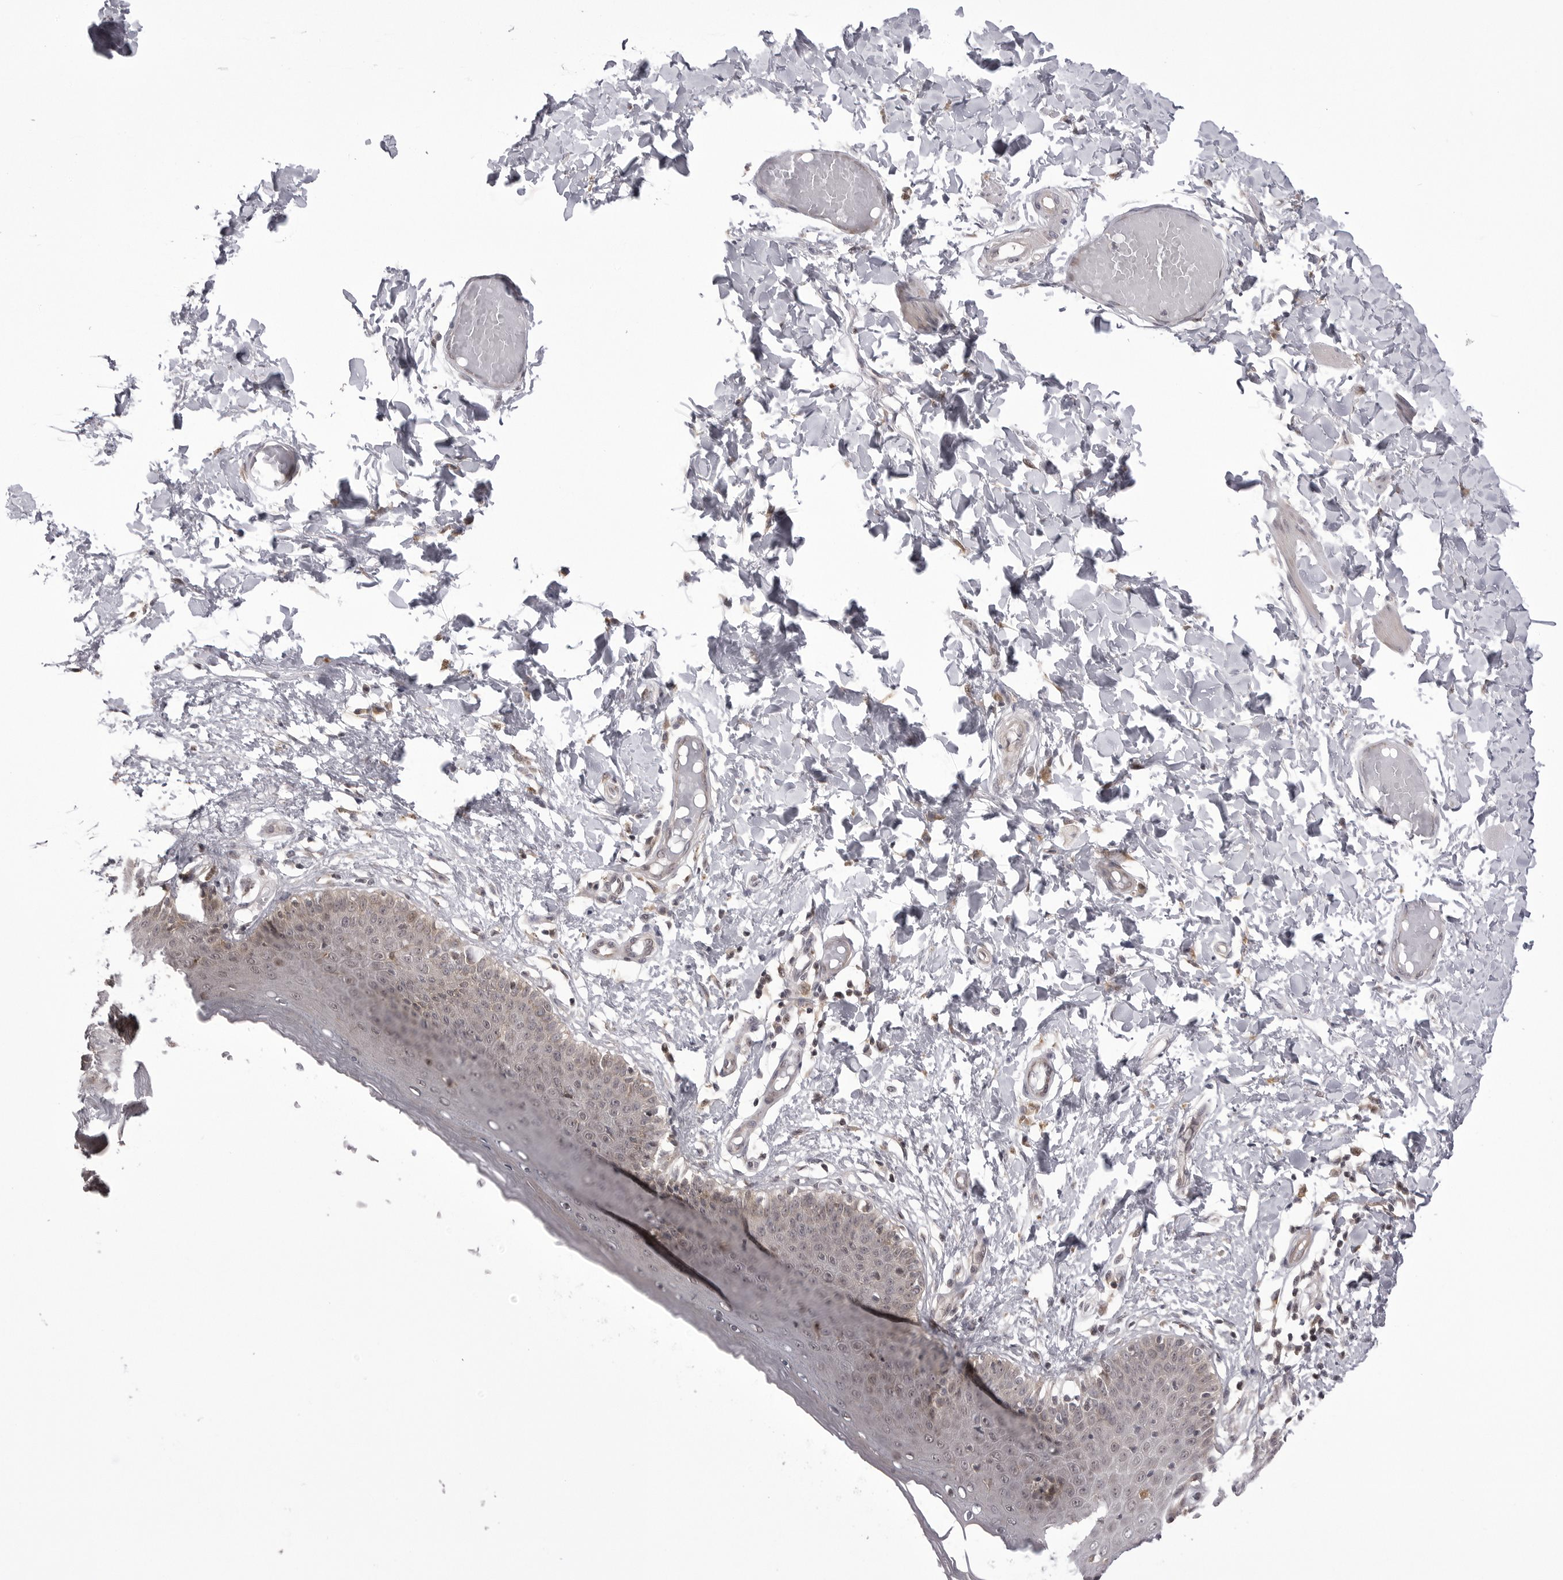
{"staining": {"intensity": "moderate", "quantity": "25%-75%", "location": "cytoplasmic/membranous,nuclear"}, "tissue": "skin", "cell_type": "Epidermal cells", "image_type": "normal", "snomed": [{"axis": "morphology", "description": "Normal tissue, NOS"}, {"axis": "topography", "description": "Vulva"}], "caption": "IHC staining of unremarkable skin, which reveals medium levels of moderate cytoplasmic/membranous,nuclear positivity in approximately 25%-75% of epidermal cells indicating moderate cytoplasmic/membranous,nuclear protein expression. The staining was performed using DAB (brown) for protein detection and nuclei were counterstained in hematoxylin (blue).", "gene": "PTK2B", "patient": {"sex": "female", "age": 66}}